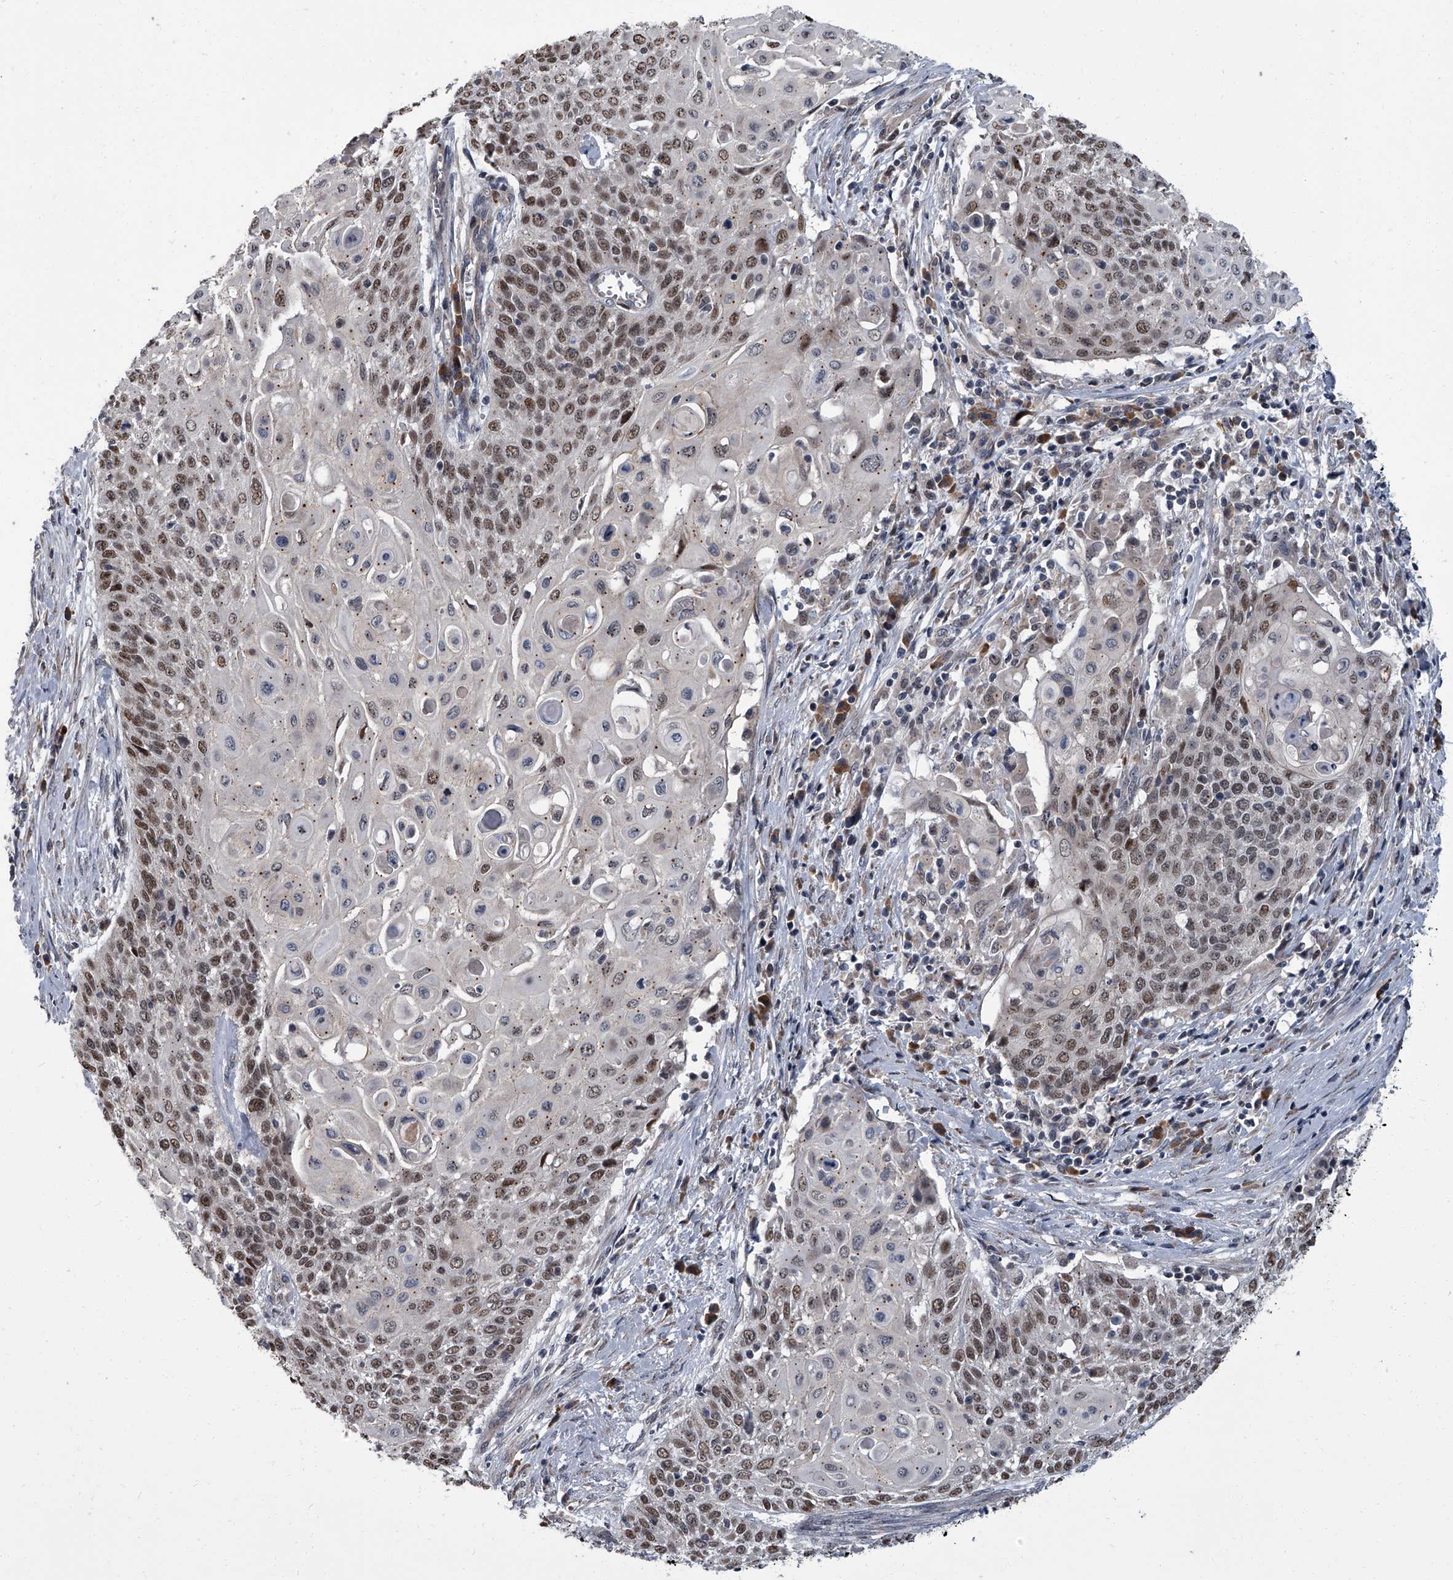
{"staining": {"intensity": "moderate", "quantity": "25%-75%", "location": "nuclear"}, "tissue": "cervical cancer", "cell_type": "Tumor cells", "image_type": "cancer", "snomed": [{"axis": "morphology", "description": "Squamous cell carcinoma, NOS"}, {"axis": "topography", "description": "Cervix"}], "caption": "Protein expression analysis of human cervical squamous cell carcinoma reveals moderate nuclear staining in about 25%-75% of tumor cells. (Brightfield microscopy of DAB IHC at high magnification).", "gene": "ZNF274", "patient": {"sex": "female", "age": 39}}